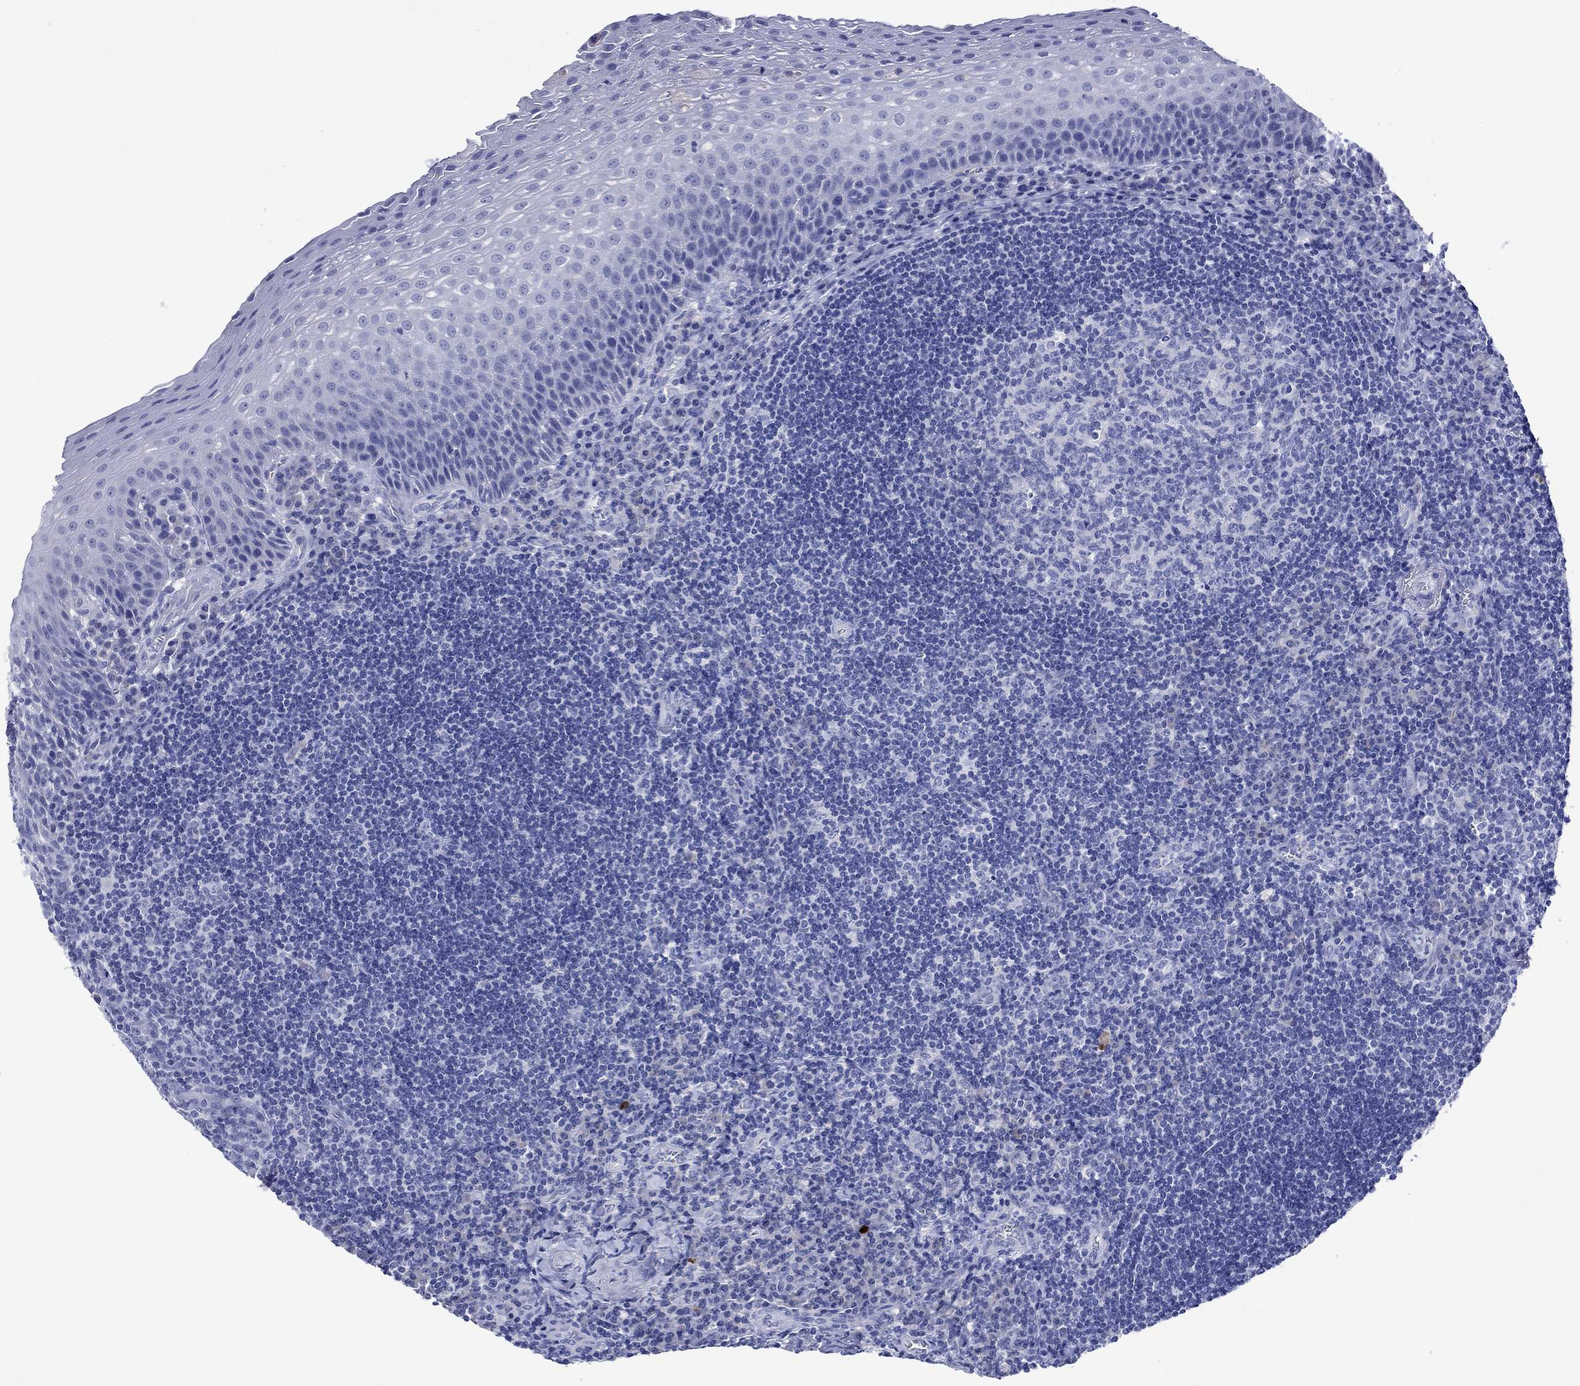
{"staining": {"intensity": "negative", "quantity": "none", "location": "none"}, "tissue": "tonsil", "cell_type": "Germinal center cells", "image_type": "normal", "snomed": [{"axis": "morphology", "description": "Normal tissue, NOS"}, {"axis": "morphology", "description": "Inflammation, NOS"}, {"axis": "topography", "description": "Tonsil"}], "caption": "Germinal center cells are negative for protein expression in normal human tonsil. Nuclei are stained in blue.", "gene": "CACNG3", "patient": {"sex": "female", "age": 31}}